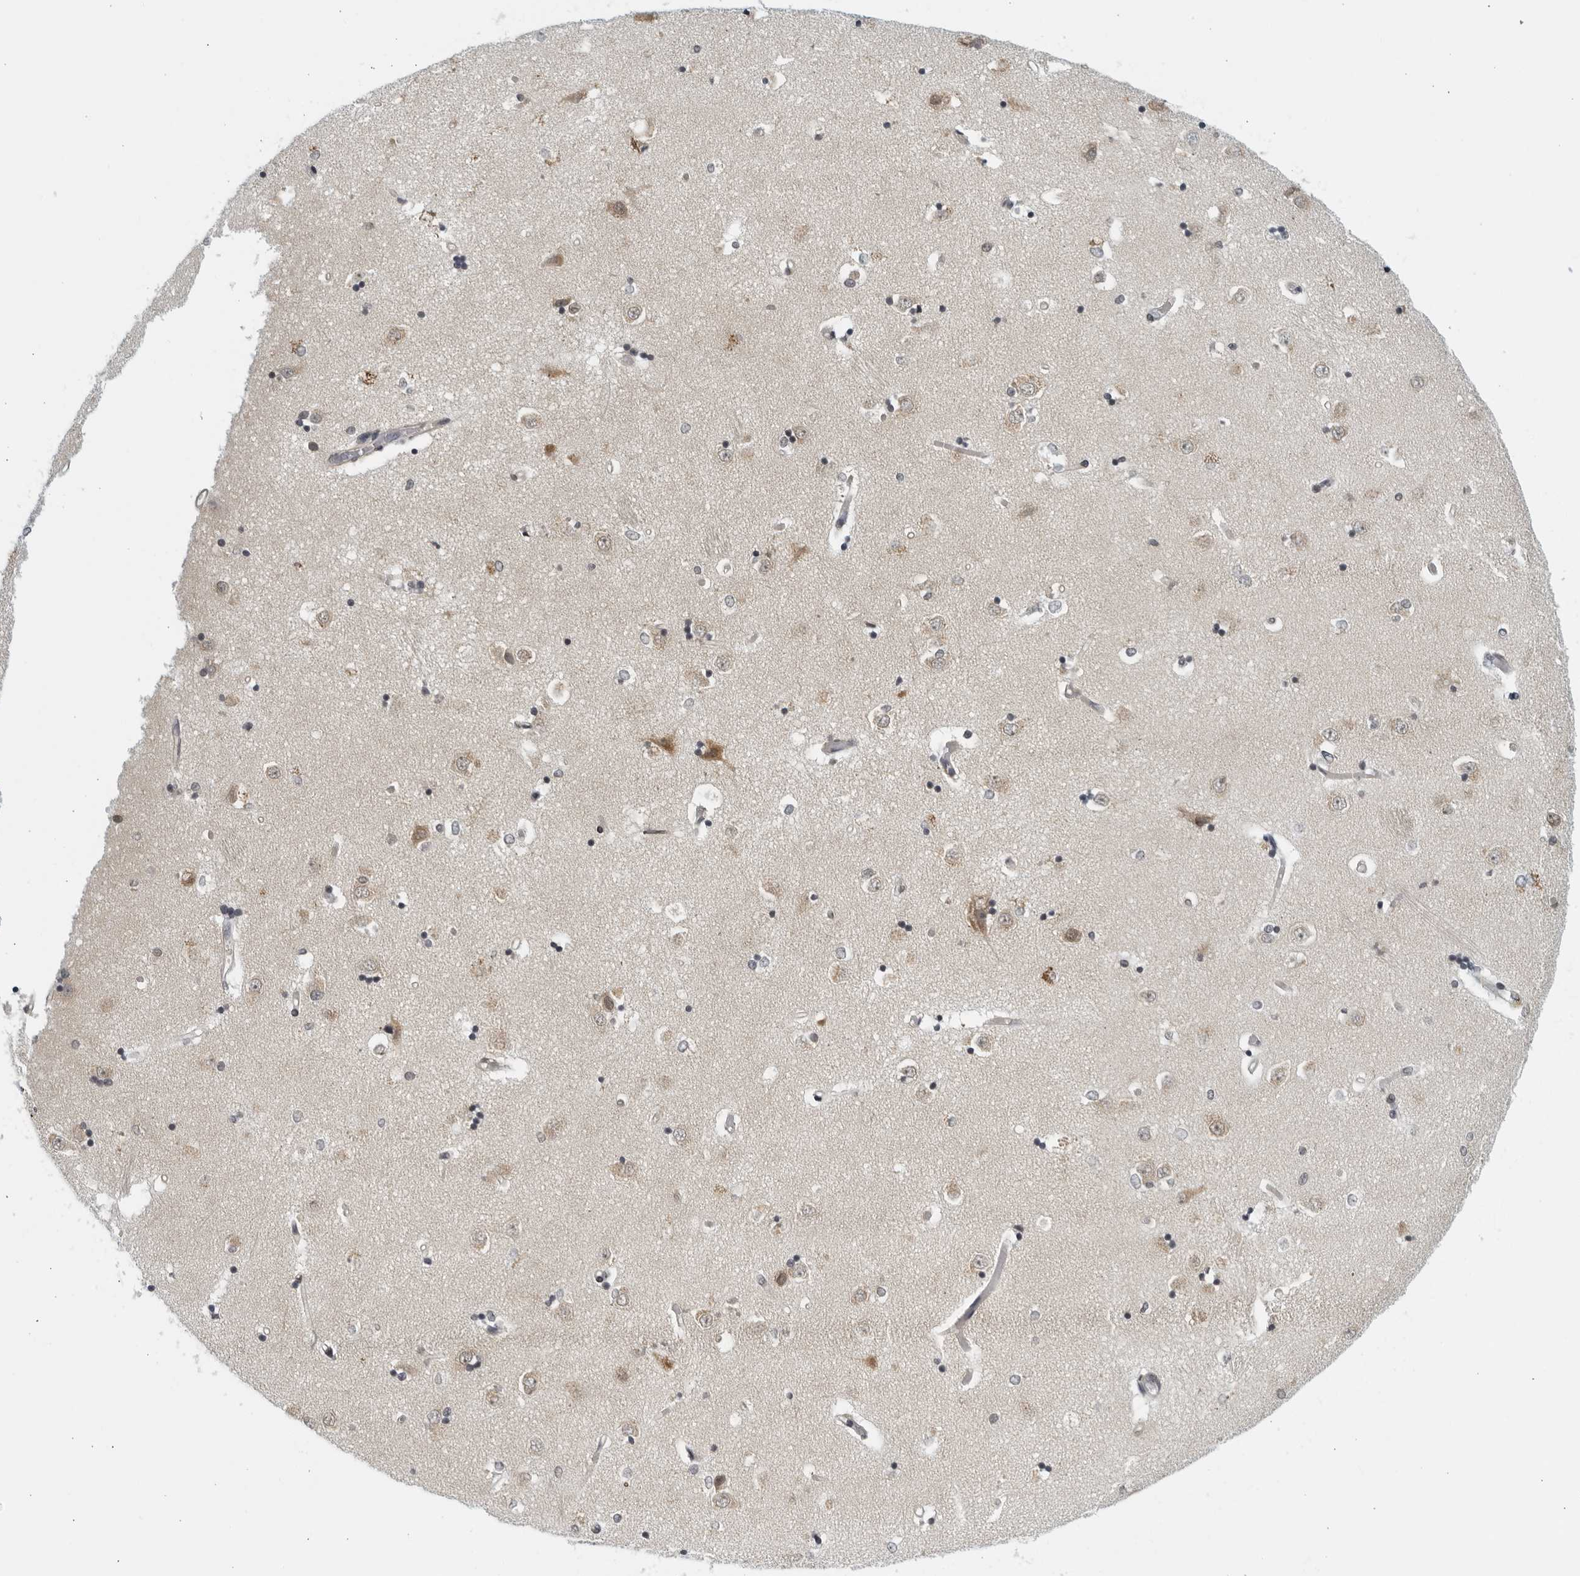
{"staining": {"intensity": "negative", "quantity": "none", "location": "none"}, "tissue": "caudate", "cell_type": "Glial cells", "image_type": "normal", "snomed": [{"axis": "morphology", "description": "Normal tissue, NOS"}, {"axis": "topography", "description": "Lateral ventricle wall"}], "caption": "Glial cells show no significant staining in unremarkable caudate. (Brightfield microscopy of DAB (3,3'-diaminobenzidine) immunohistochemistry at high magnification).", "gene": "RC3H1", "patient": {"sex": "male", "age": 45}}